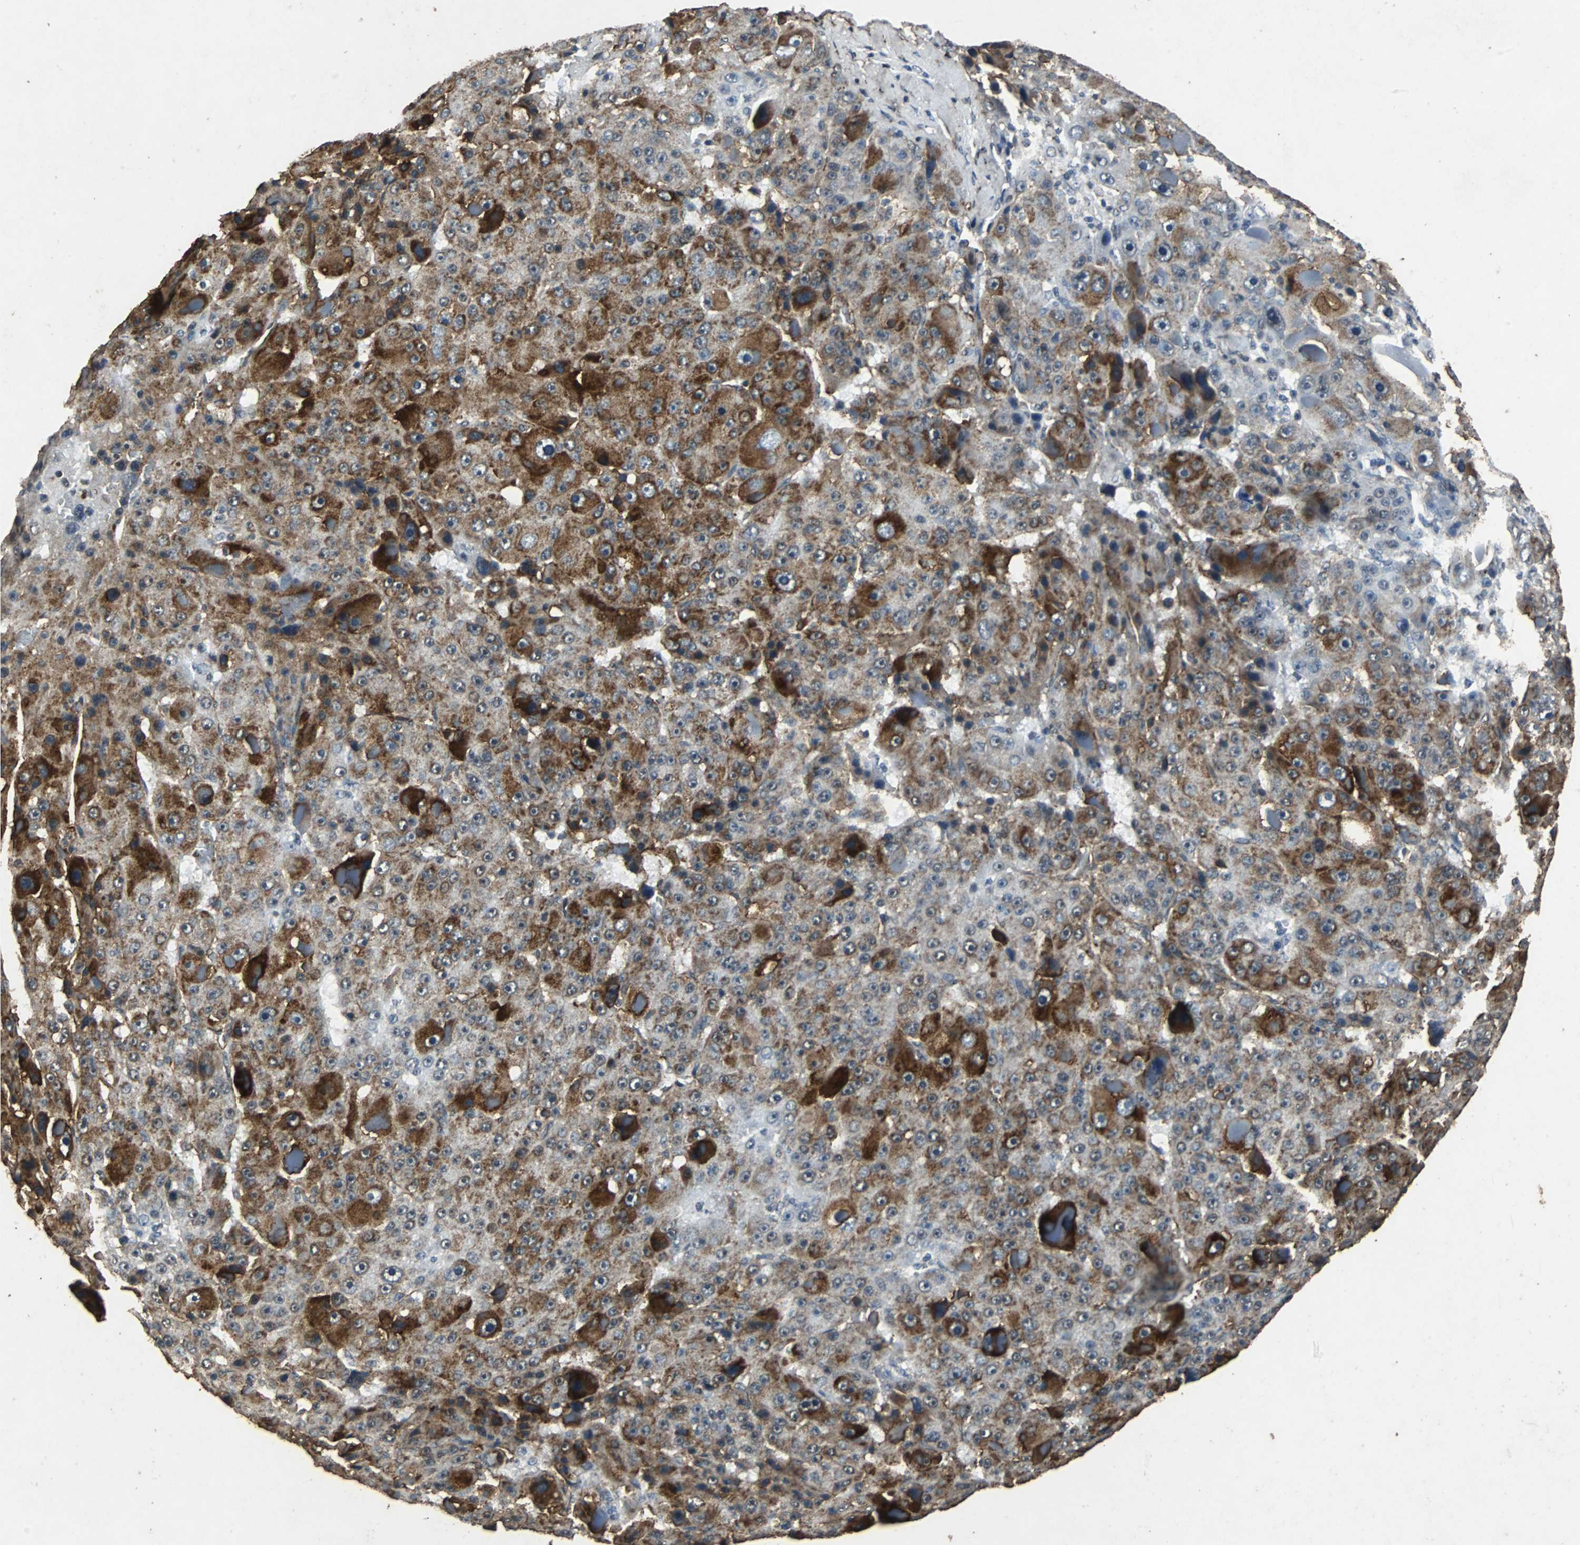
{"staining": {"intensity": "strong", "quantity": ">75%", "location": "cytoplasmic/membranous"}, "tissue": "liver cancer", "cell_type": "Tumor cells", "image_type": "cancer", "snomed": [{"axis": "morphology", "description": "Carcinoma, Hepatocellular, NOS"}, {"axis": "topography", "description": "Liver"}], "caption": "Liver hepatocellular carcinoma was stained to show a protein in brown. There is high levels of strong cytoplasmic/membranous positivity in approximately >75% of tumor cells.", "gene": "NAA10", "patient": {"sex": "male", "age": 76}}